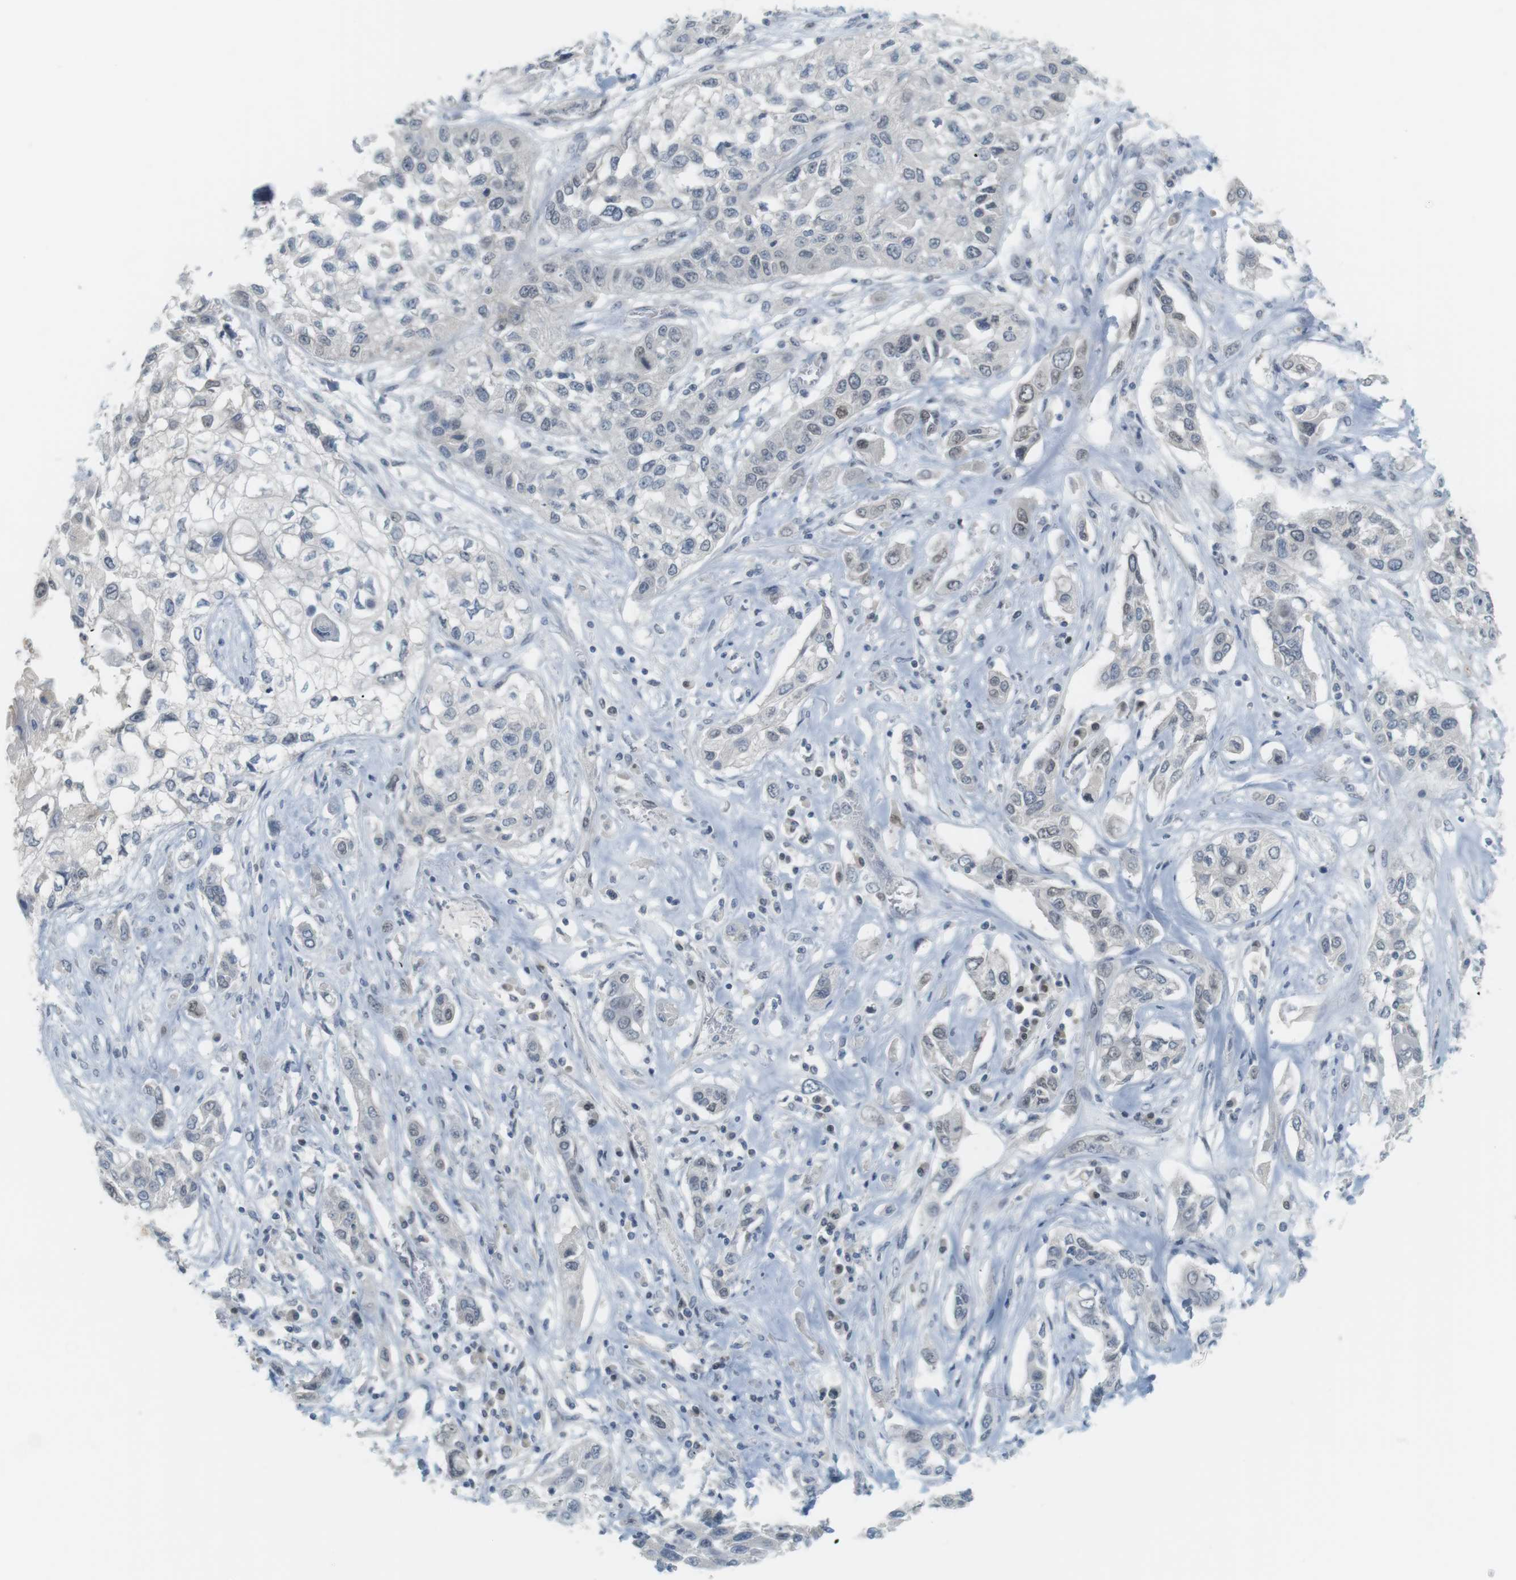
{"staining": {"intensity": "weak", "quantity": "<25%", "location": "nuclear"}, "tissue": "lung cancer", "cell_type": "Tumor cells", "image_type": "cancer", "snomed": [{"axis": "morphology", "description": "Squamous cell carcinoma, NOS"}, {"axis": "topography", "description": "Lung"}], "caption": "The IHC image has no significant expression in tumor cells of lung squamous cell carcinoma tissue.", "gene": "CREB3L2", "patient": {"sex": "male", "age": 71}}